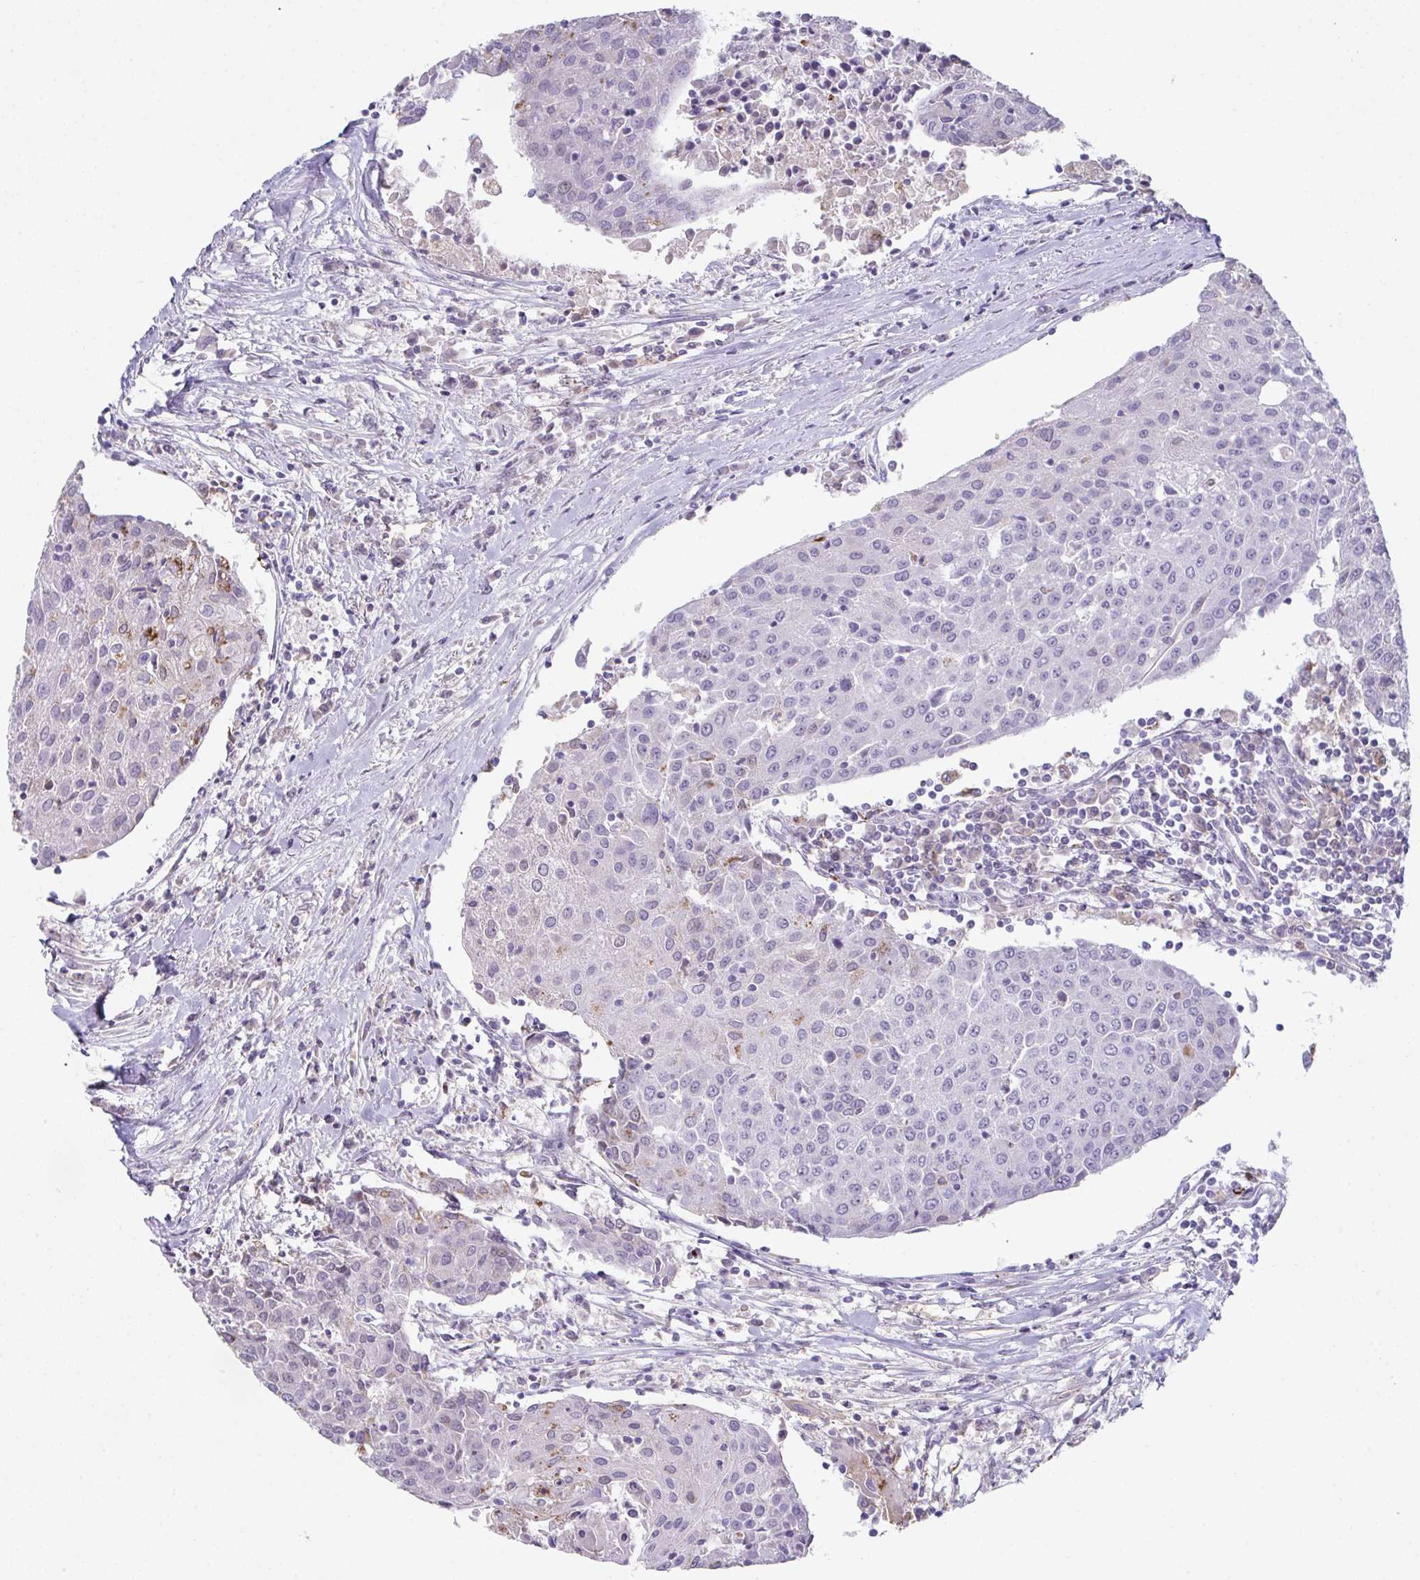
{"staining": {"intensity": "weak", "quantity": "<25%", "location": "cytoplasmic/membranous"}, "tissue": "urothelial cancer", "cell_type": "Tumor cells", "image_type": "cancer", "snomed": [{"axis": "morphology", "description": "Urothelial carcinoma, High grade"}, {"axis": "topography", "description": "Urinary bladder"}], "caption": "High magnification brightfield microscopy of urothelial cancer stained with DAB (brown) and counterstained with hematoxylin (blue): tumor cells show no significant staining.", "gene": "ADAM21", "patient": {"sex": "female", "age": 85}}